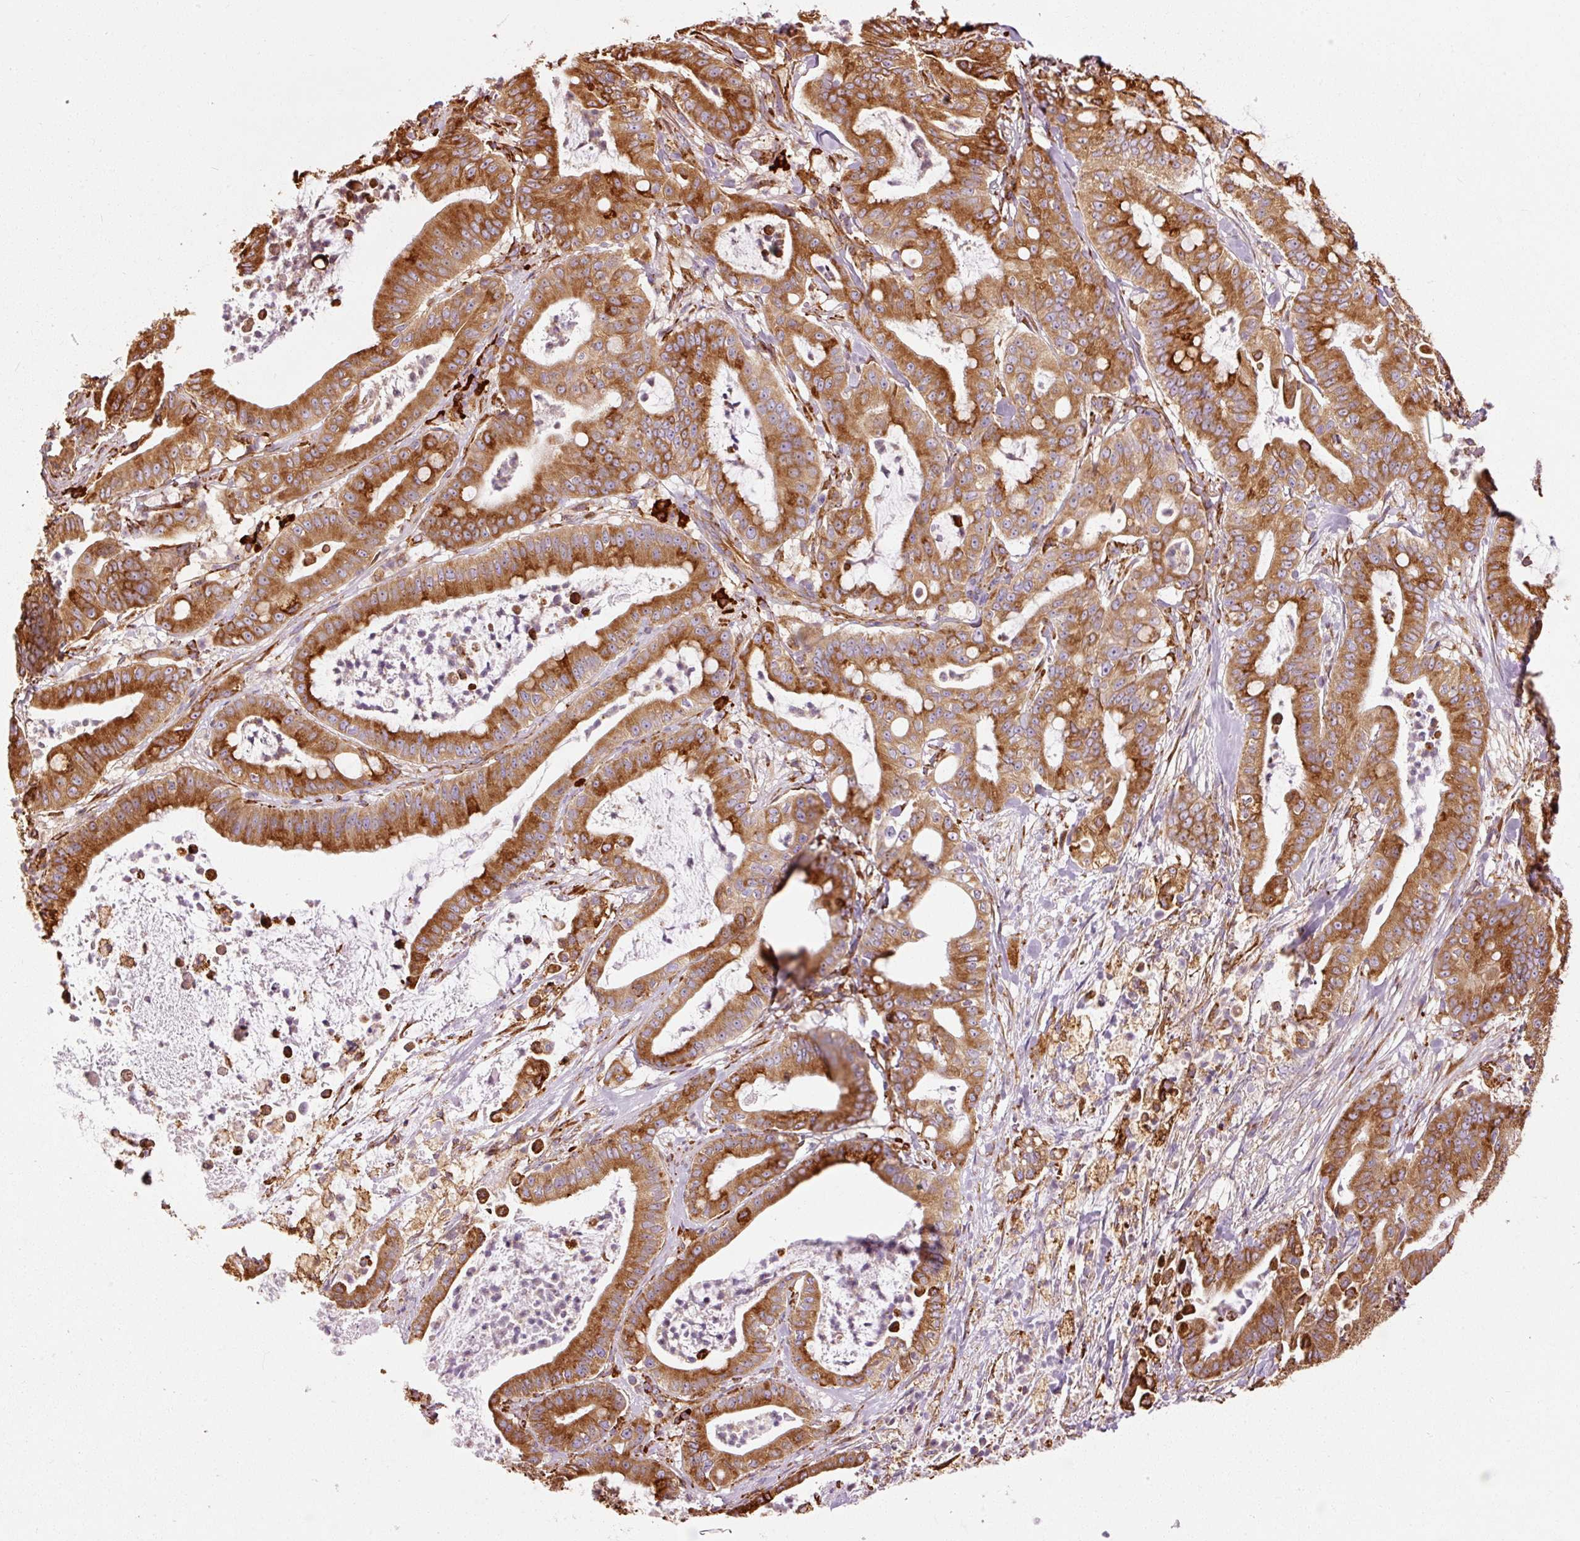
{"staining": {"intensity": "strong", "quantity": ">75%", "location": "cytoplasmic/membranous"}, "tissue": "pancreatic cancer", "cell_type": "Tumor cells", "image_type": "cancer", "snomed": [{"axis": "morphology", "description": "Adenocarcinoma, NOS"}, {"axis": "topography", "description": "Pancreas"}], "caption": "A high-resolution micrograph shows immunohistochemistry (IHC) staining of pancreatic cancer (adenocarcinoma), which reveals strong cytoplasmic/membranous positivity in about >75% of tumor cells.", "gene": "KLC1", "patient": {"sex": "male", "age": 71}}